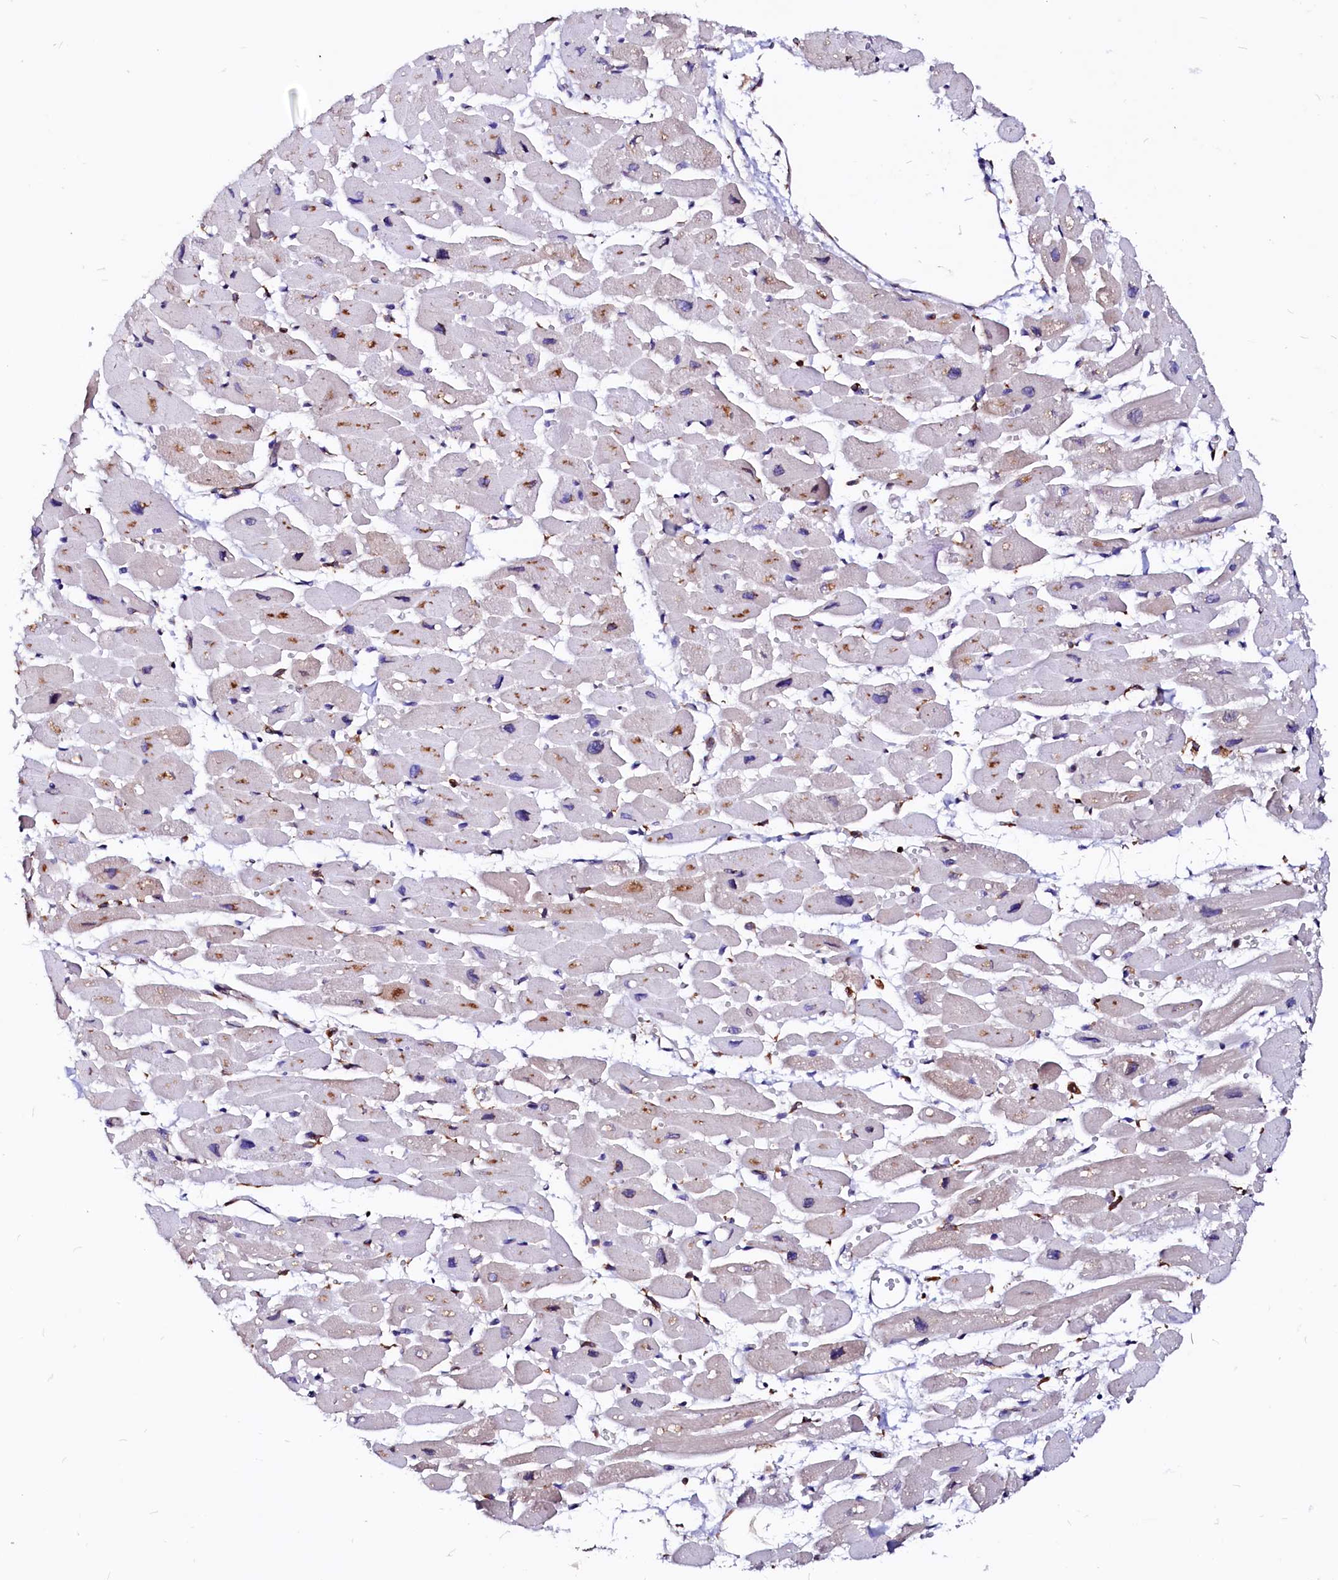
{"staining": {"intensity": "moderate", "quantity": "<25%", "location": "cytoplasmic/membranous"}, "tissue": "heart muscle", "cell_type": "Cardiomyocytes", "image_type": "normal", "snomed": [{"axis": "morphology", "description": "Normal tissue, NOS"}, {"axis": "topography", "description": "Heart"}], "caption": "IHC of unremarkable human heart muscle displays low levels of moderate cytoplasmic/membranous positivity in approximately <25% of cardiomyocytes.", "gene": "DERL1", "patient": {"sex": "female", "age": 54}}